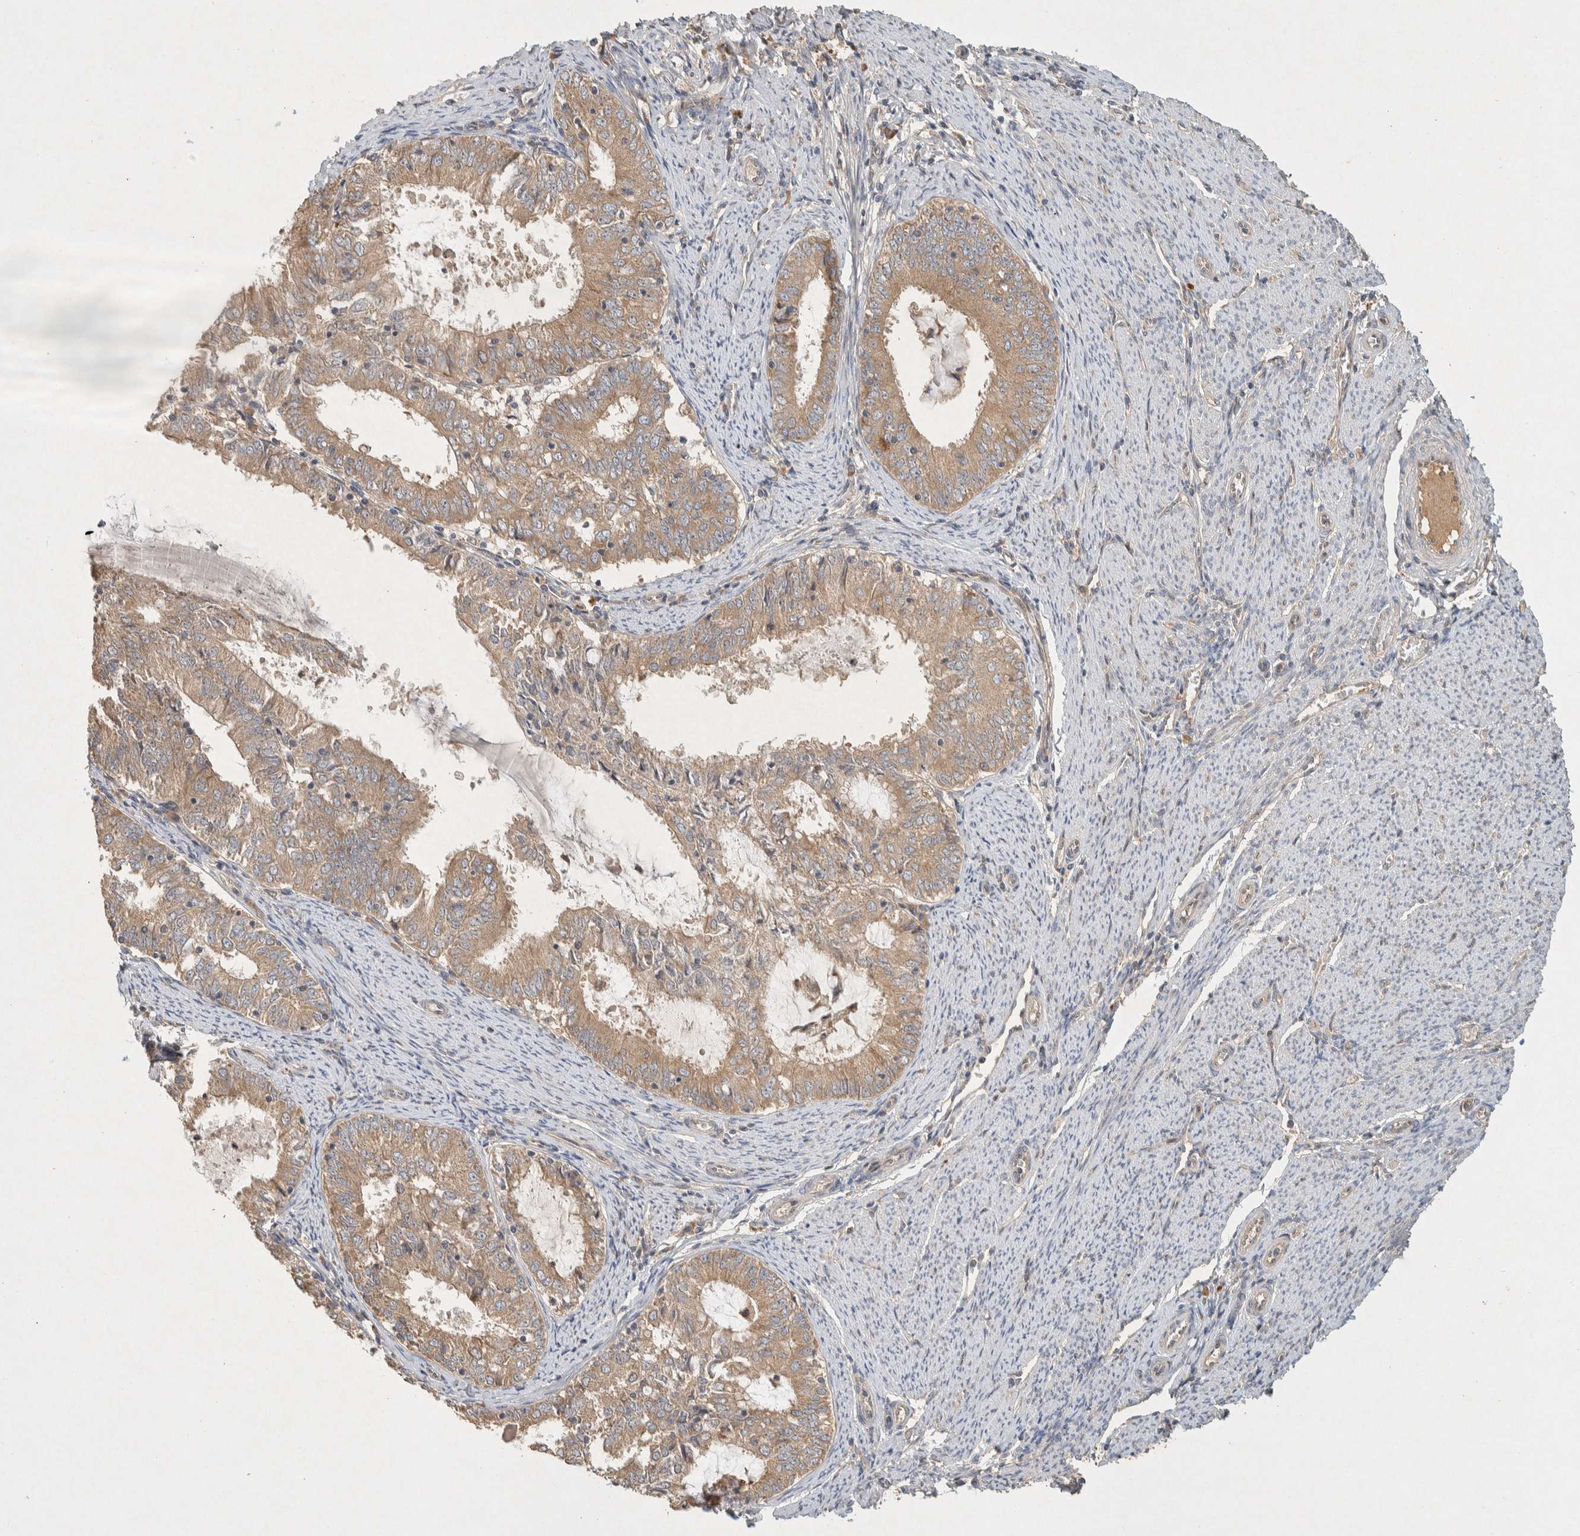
{"staining": {"intensity": "weak", "quantity": ">75%", "location": "cytoplasmic/membranous"}, "tissue": "endometrial cancer", "cell_type": "Tumor cells", "image_type": "cancer", "snomed": [{"axis": "morphology", "description": "Adenocarcinoma, NOS"}, {"axis": "topography", "description": "Endometrium"}], "caption": "A photomicrograph showing weak cytoplasmic/membranous expression in approximately >75% of tumor cells in endometrial cancer (adenocarcinoma), as visualized by brown immunohistochemical staining.", "gene": "PXK", "patient": {"sex": "female", "age": 57}}